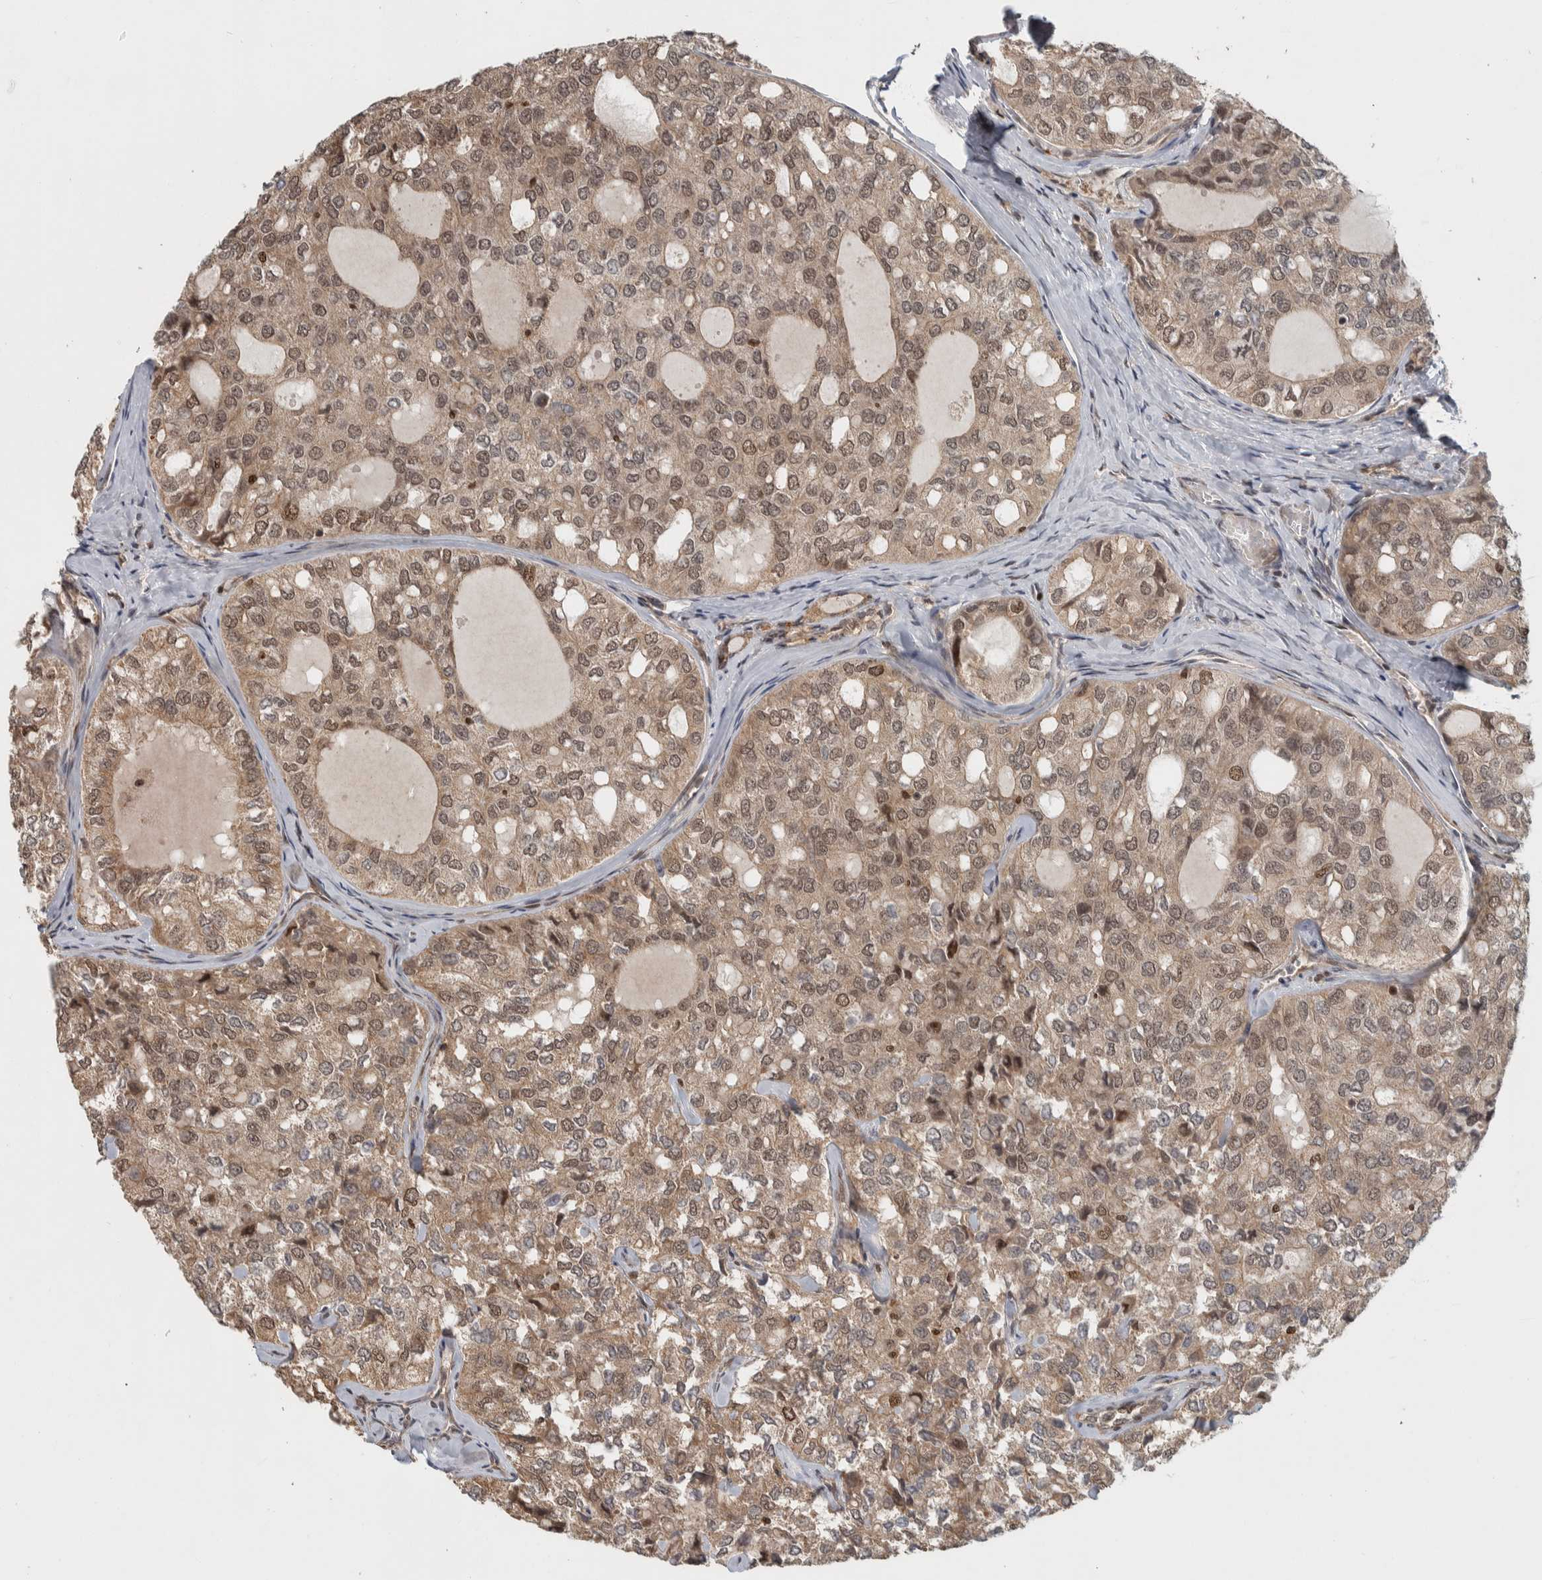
{"staining": {"intensity": "weak", "quantity": ">75%", "location": "cytoplasmic/membranous,nuclear"}, "tissue": "thyroid cancer", "cell_type": "Tumor cells", "image_type": "cancer", "snomed": [{"axis": "morphology", "description": "Follicular adenoma carcinoma, NOS"}, {"axis": "topography", "description": "Thyroid gland"}], "caption": "Weak cytoplasmic/membranous and nuclear positivity for a protein is appreciated in approximately >75% of tumor cells of thyroid follicular adenoma carcinoma using immunohistochemistry.", "gene": "RPS6KA4", "patient": {"sex": "male", "age": 75}}